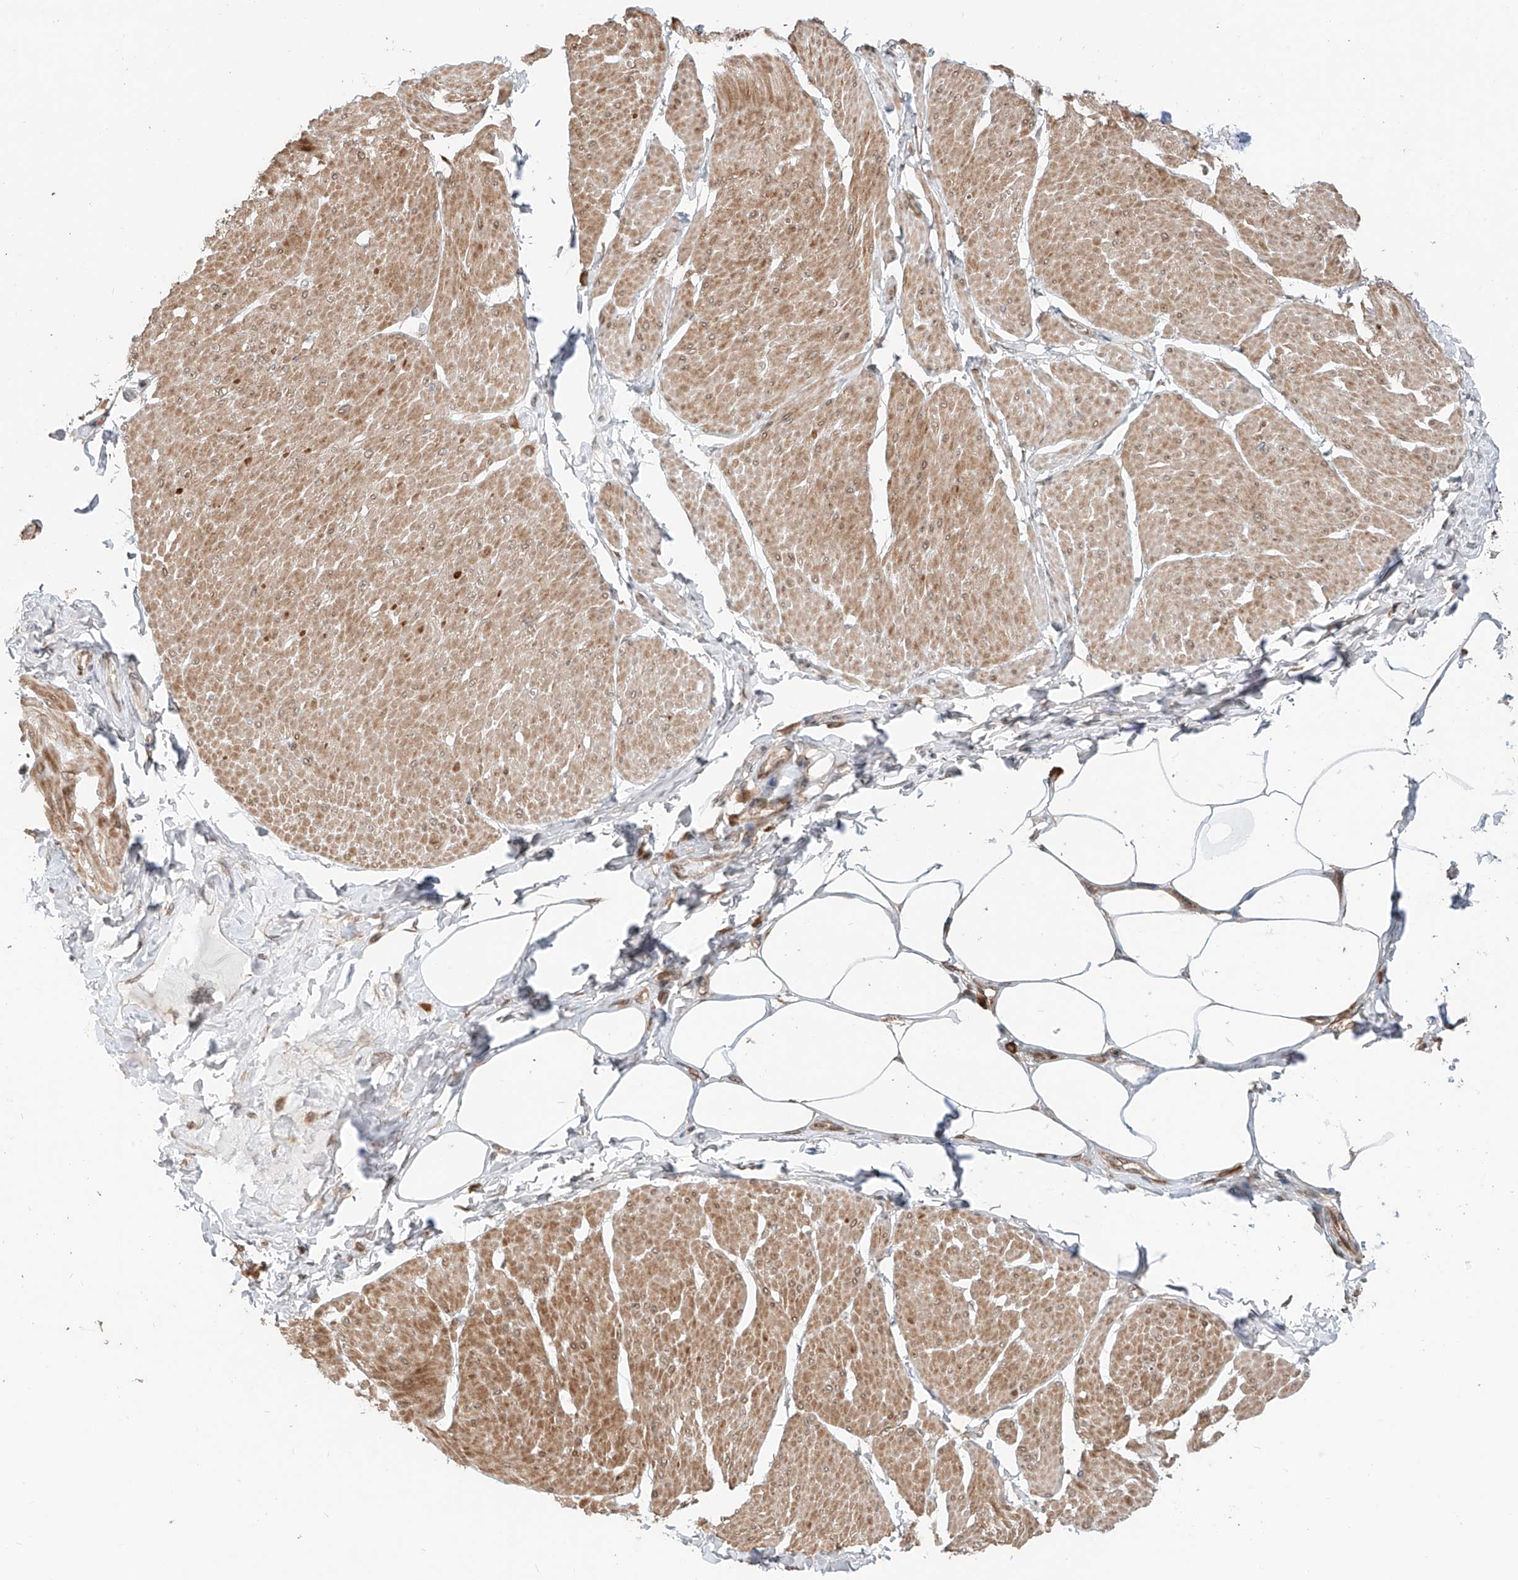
{"staining": {"intensity": "moderate", "quantity": "25%-75%", "location": "cytoplasmic/membranous"}, "tissue": "smooth muscle", "cell_type": "Smooth muscle cells", "image_type": "normal", "snomed": [{"axis": "morphology", "description": "Urothelial carcinoma, High grade"}, {"axis": "topography", "description": "Urinary bladder"}], "caption": "Protein staining shows moderate cytoplasmic/membranous expression in approximately 25%-75% of smooth muscle cells in unremarkable smooth muscle. The protein of interest is shown in brown color, while the nuclei are stained blue.", "gene": "CEP162", "patient": {"sex": "male", "age": 46}}